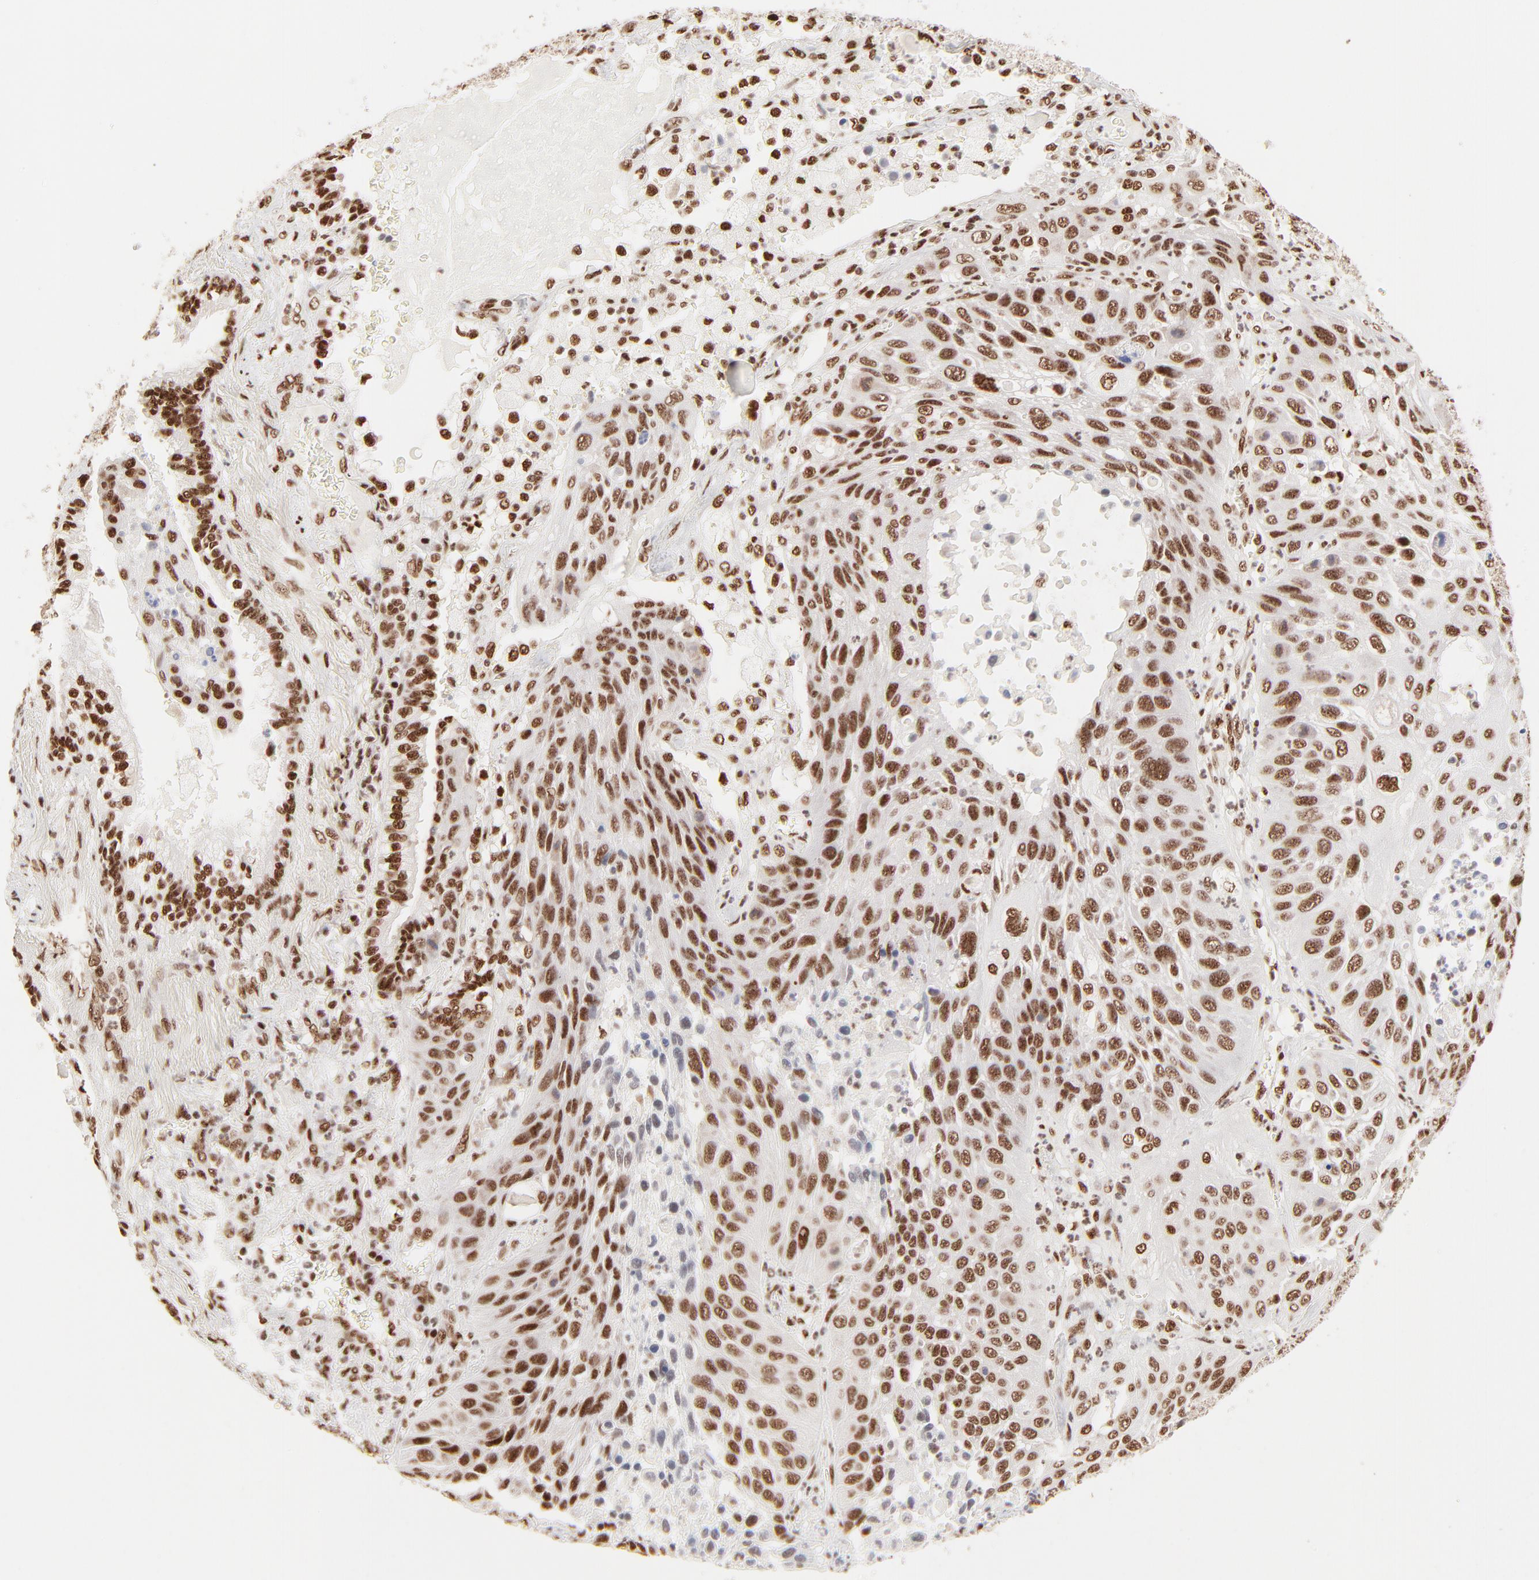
{"staining": {"intensity": "strong", "quantity": ">75%", "location": "nuclear"}, "tissue": "lung cancer", "cell_type": "Tumor cells", "image_type": "cancer", "snomed": [{"axis": "morphology", "description": "Squamous cell carcinoma, NOS"}, {"axis": "topography", "description": "Lung"}], "caption": "Approximately >75% of tumor cells in lung cancer (squamous cell carcinoma) reveal strong nuclear protein staining as visualized by brown immunohistochemical staining.", "gene": "TARDBP", "patient": {"sex": "female", "age": 76}}